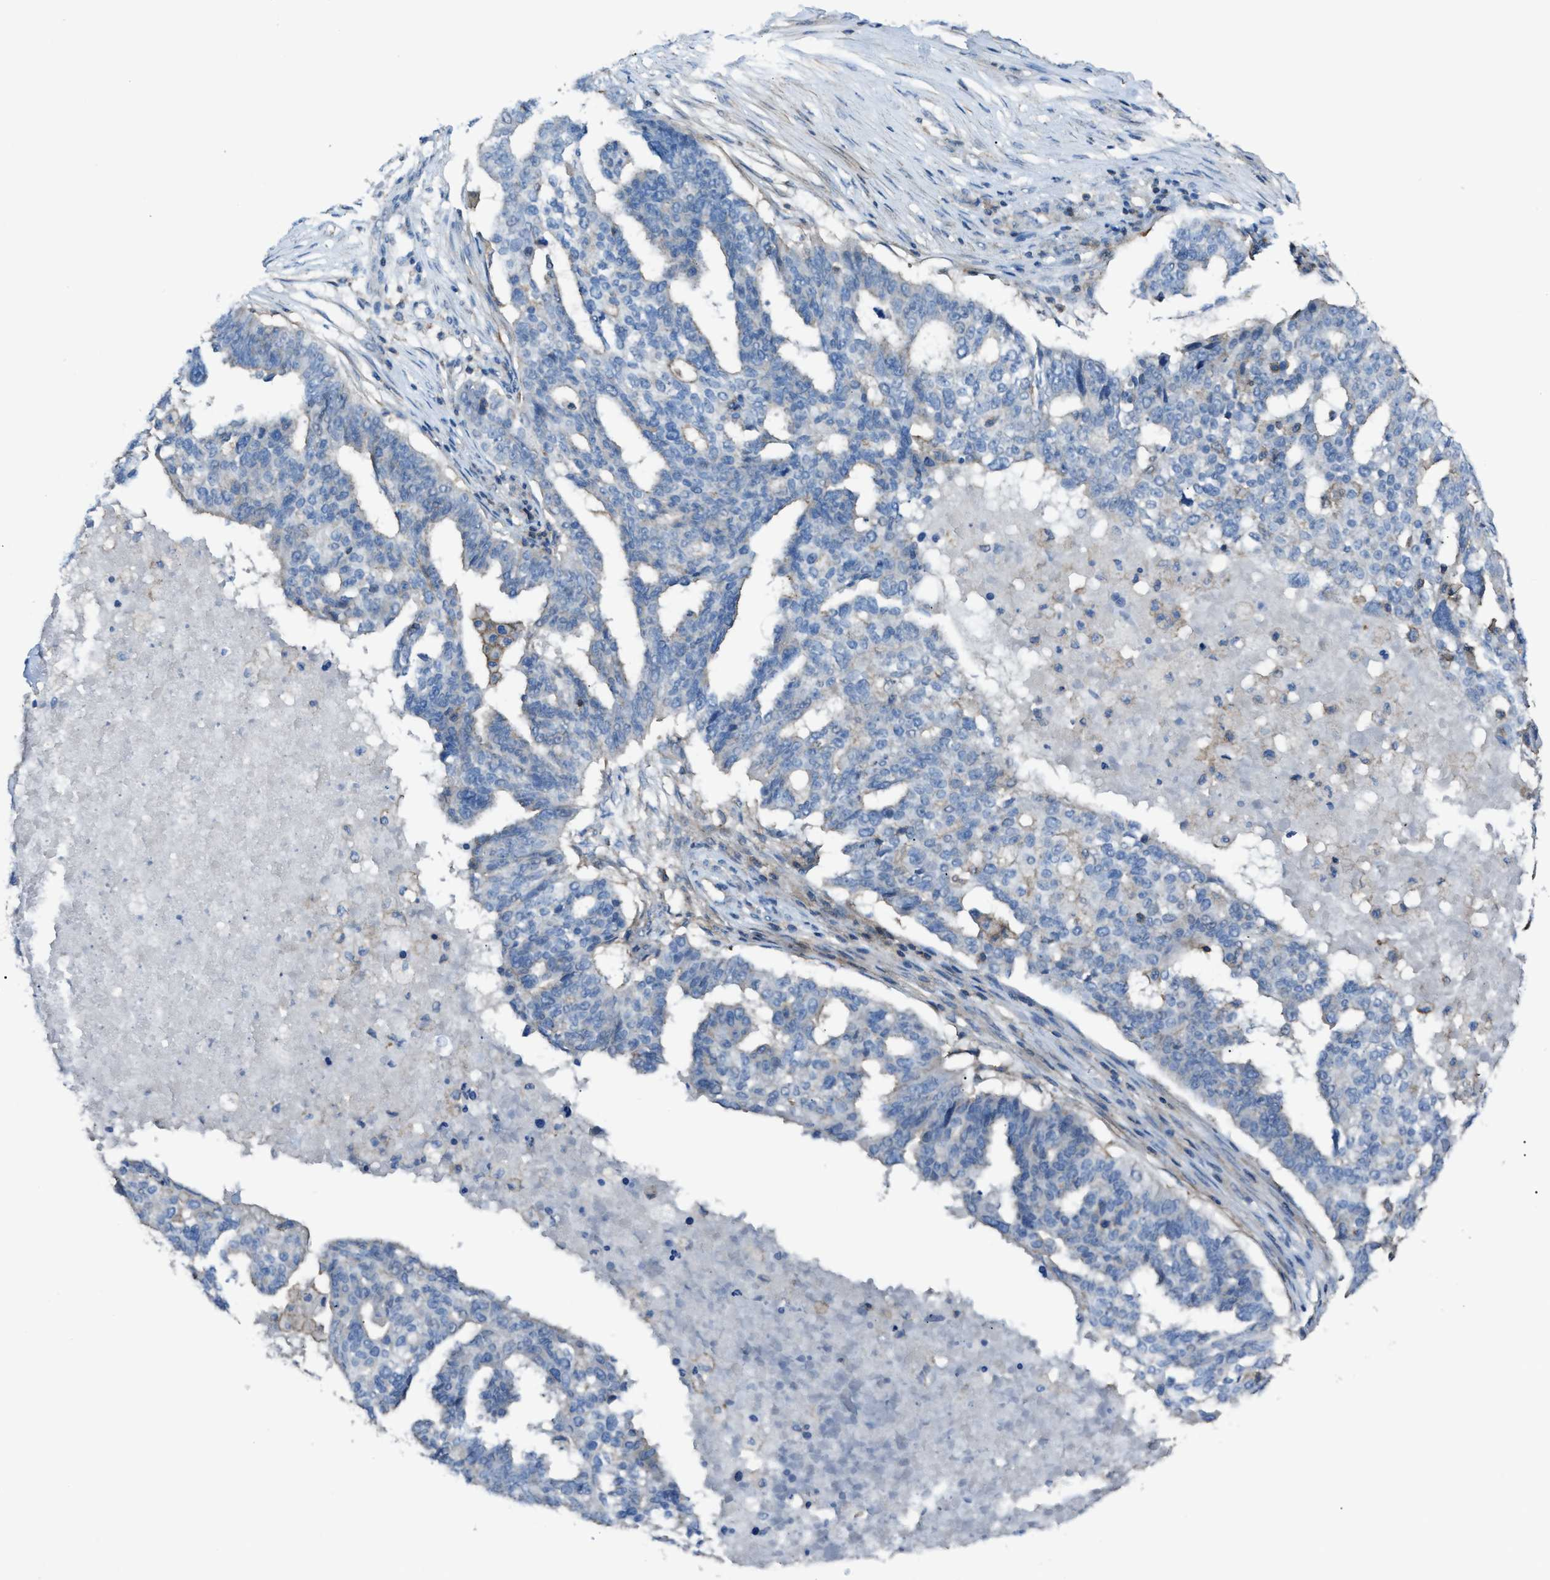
{"staining": {"intensity": "negative", "quantity": "none", "location": "none"}, "tissue": "ovarian cancer", "cell_type": "Tumor cells", "image_type": "cancer", "snomed": [{"axis": "morphology", "description": "Cystadenocarcinoma, serous, NOS"}, {"axis": "topography", "description": "Ovary"}], "caption": "Serous cystadenocarcinoma (ovarian) was stained to show a protein in brown. There is no significant positivity in tumor cells.", "gene": "NCK2", "patient": {"sex": "female", "age": 59}}